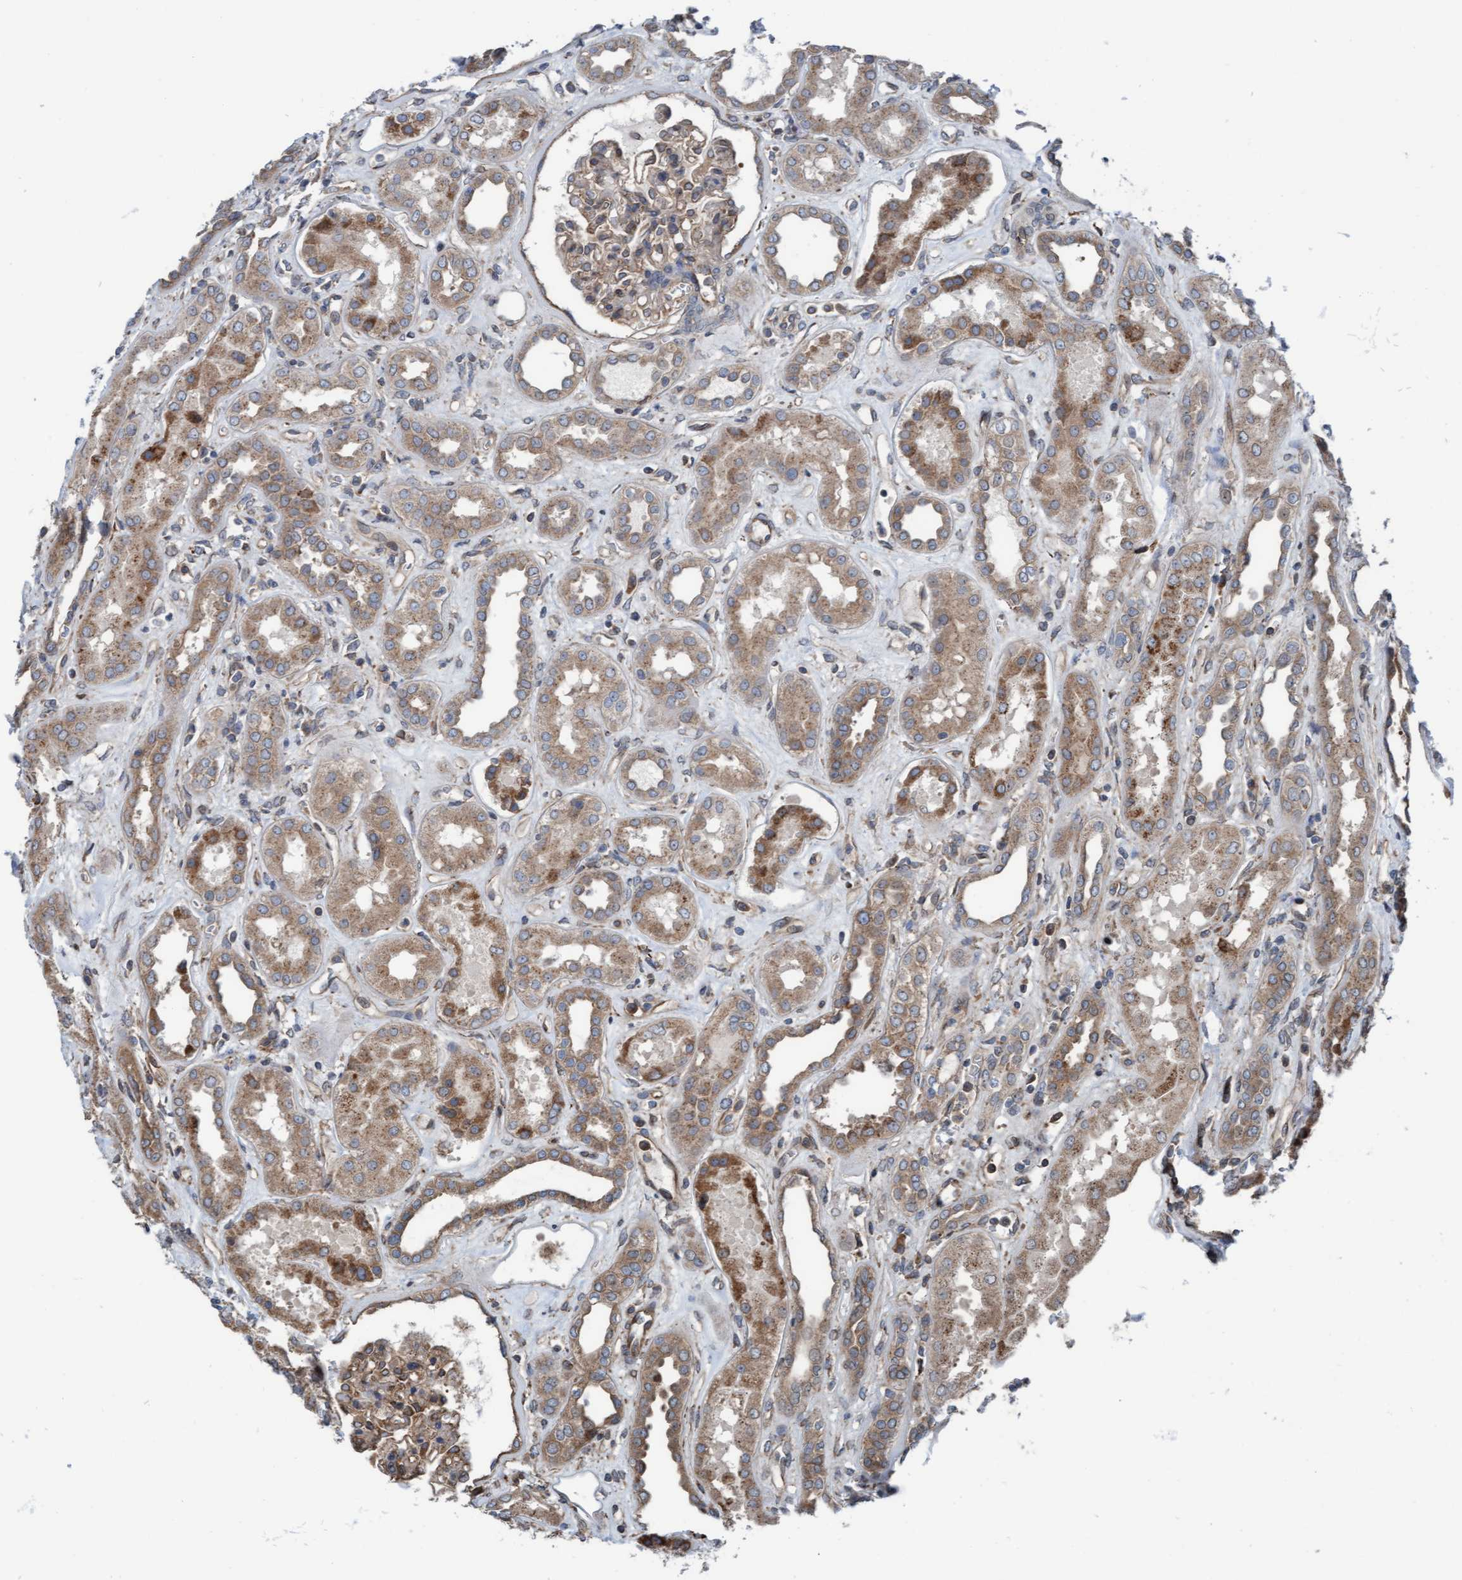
{"staining": {"intensity": "weak", "quantity": "25%-75%", "location": "cytoplasmic/membranous"}, "tissue": "kidney", "cell_type": "Cells in glomeruli", "image_type": "normal", "snomed": [{"axis": "morphology", "description": "Normal tissue, NOS"}, {"axis": "topography", "description": "Kidney"}], "caption": "Cells in glomeruli display low levels of weak cytoplasmic/membranous staining in approximately 25%-75% of cells in unremarkable kidney. The protein is stained brown, and the nuclei are stained in blue (DAB (3,3'-diaminobenzidine) IHC with brightfield microscopy, high magnification).", "gene": "RAP1GAP2", "patient": {"sex": "male", "age": 59}}